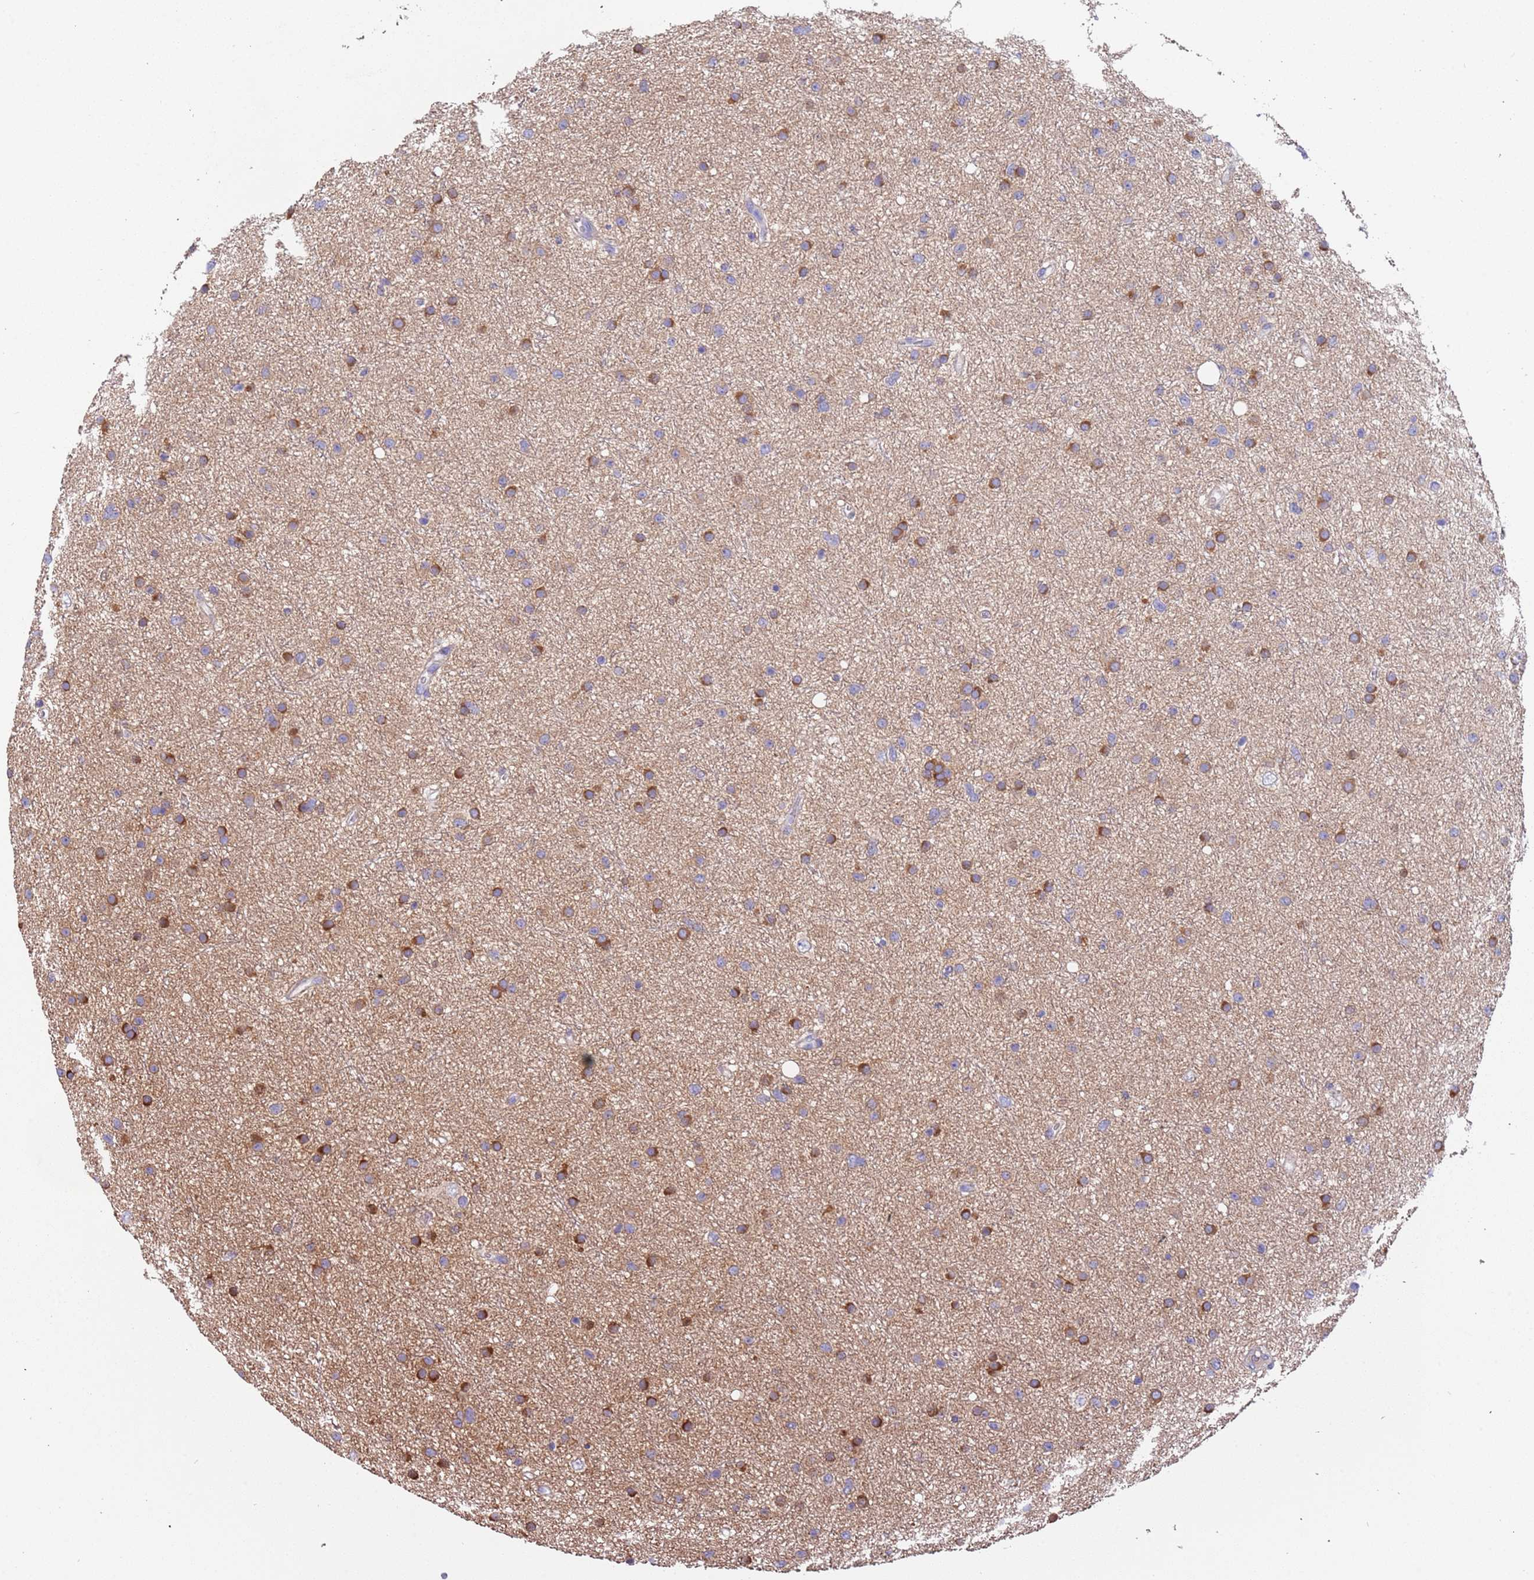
{"staining": {"intensity": "strong", "quantity": ">75%", "location": "cytoplasmic/membranous"}, "tissue": "glioma", "cell_type": "Tumor cells", "image_type": "cancer", "snomed": [{"axis": "morphology", "description": "Glioma, malignant, Low grade"}, {"axis": "topography", "description": "Cerebral cortex"}], "caption": "IHC (DAB (3,3'-diaminobenzidine)) staining of human malignant low-grade glioma exhibits strong cytoplasmic/membranous protein staining in approximately >75% of tumor cells. The staining was performed using DAB (3,3'-diaminobenzidine), with brown indicating positive protein expression. Nuclei are stained blue with hematoxylin.", "gene": "LAMB4", "patient": {"sex": "female", "age": 39}}